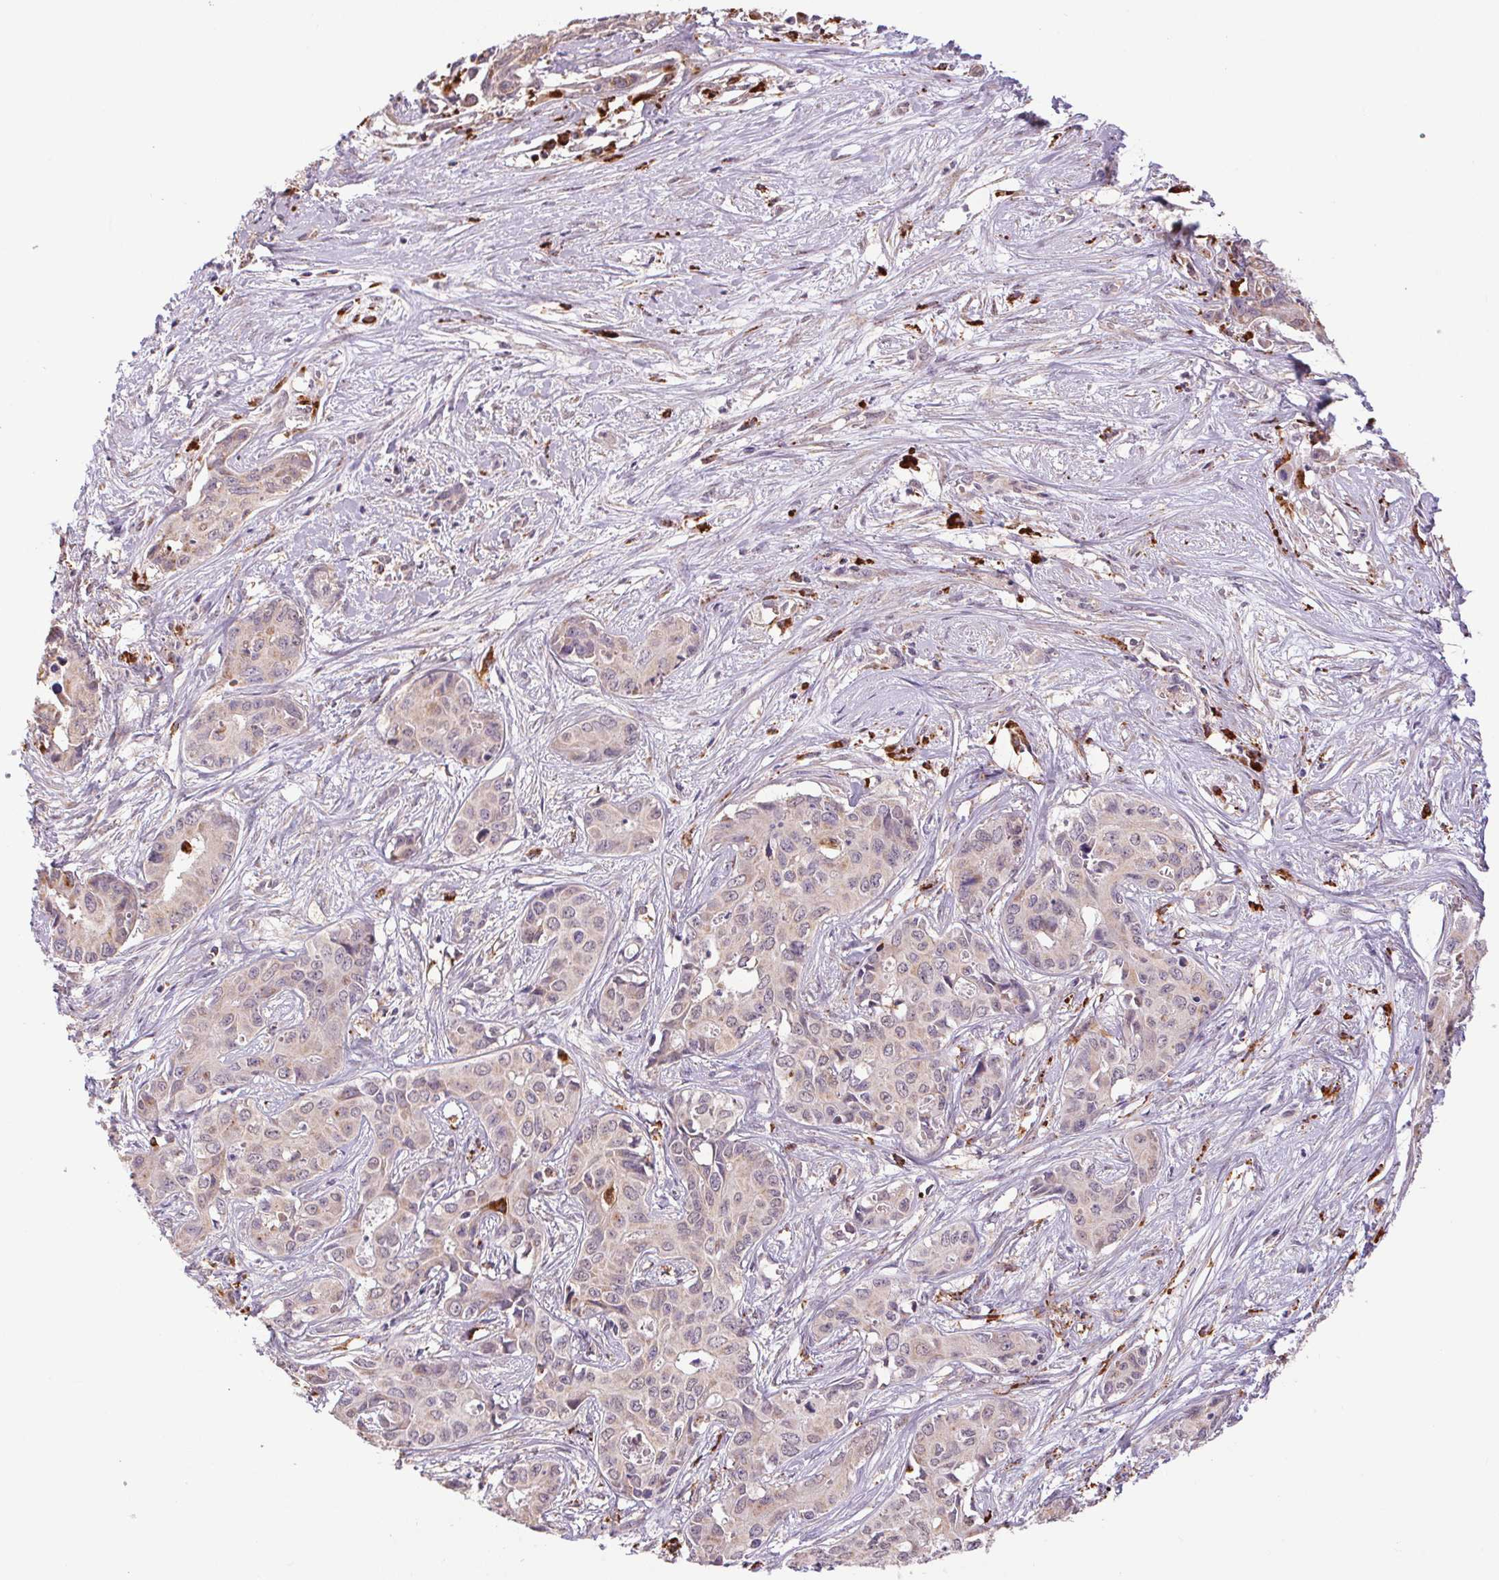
{"staining": {"intensity": "weak", "quantity": "25%-75%", "location": "cytoplasmic/membranous"}, "tissue": "liver cancer", "cell_type": "Tumor cells", "image_type": "cancer", "snomed": [{"axis": "morphology", "description": "Cholangiocarcinoma"}, {"axis": "topography", "description": "Liver"}], "caption": "IHC photomicrograph of neoplastic tissue: human liver cancer (cholangiocarcinoma) stained using IHC demonstrates low levels of weak protein expression localized specifically in the cytoplasmic/membranous of tumor cells, appearing as a cytoplasmic/membranous brown color.", "gene": "ADH5", "patient": {"sex": "female", "age": 65}}